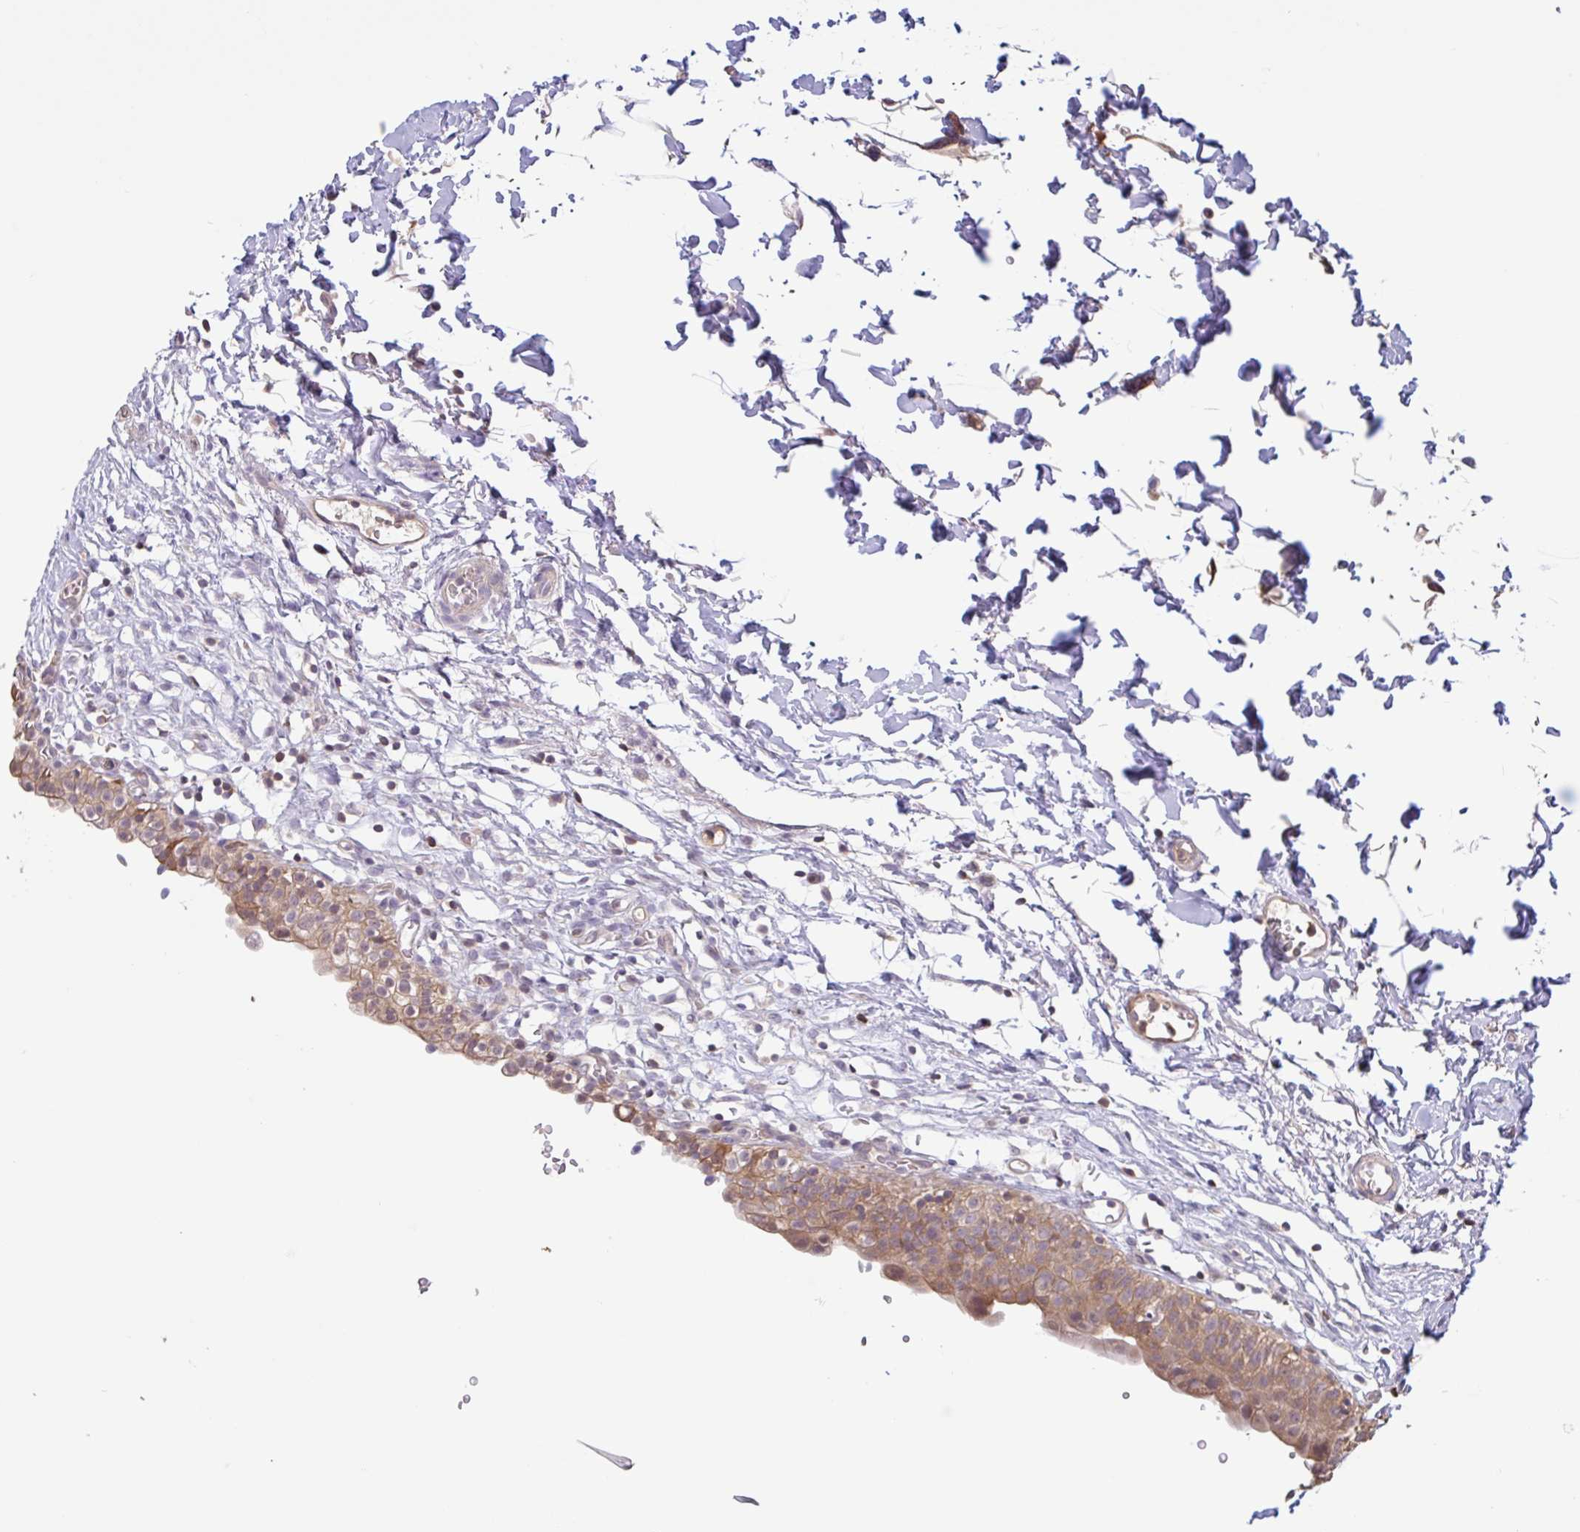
{"staining": {"intensity": "moderate", "quantity": ">75%", "location": "cytoplasmic/membranous,nuclear"}, "tissue": "urinary bladder", "cell_type": "Urothelial cells", "image_type": "normal", "snomed": [{"axis": "morphology", "description": "Normal tissue, NOS"}, {"axis": "topography", "description": "Urinary bladder"}, {"axis": "topography", "description": "Peripheral nerve tissue"}], "caption": "Protein staining of normal urinary bladder demonstrates moderate cytoplasmic/membranous,nuclear positivity in about >75% of urothelial cells. Immunohistochemistry stains the protein in brown and the nuclei are stained blue.", "gene": "OTOP2", "patient": {"sex": "male", "age": 55}}